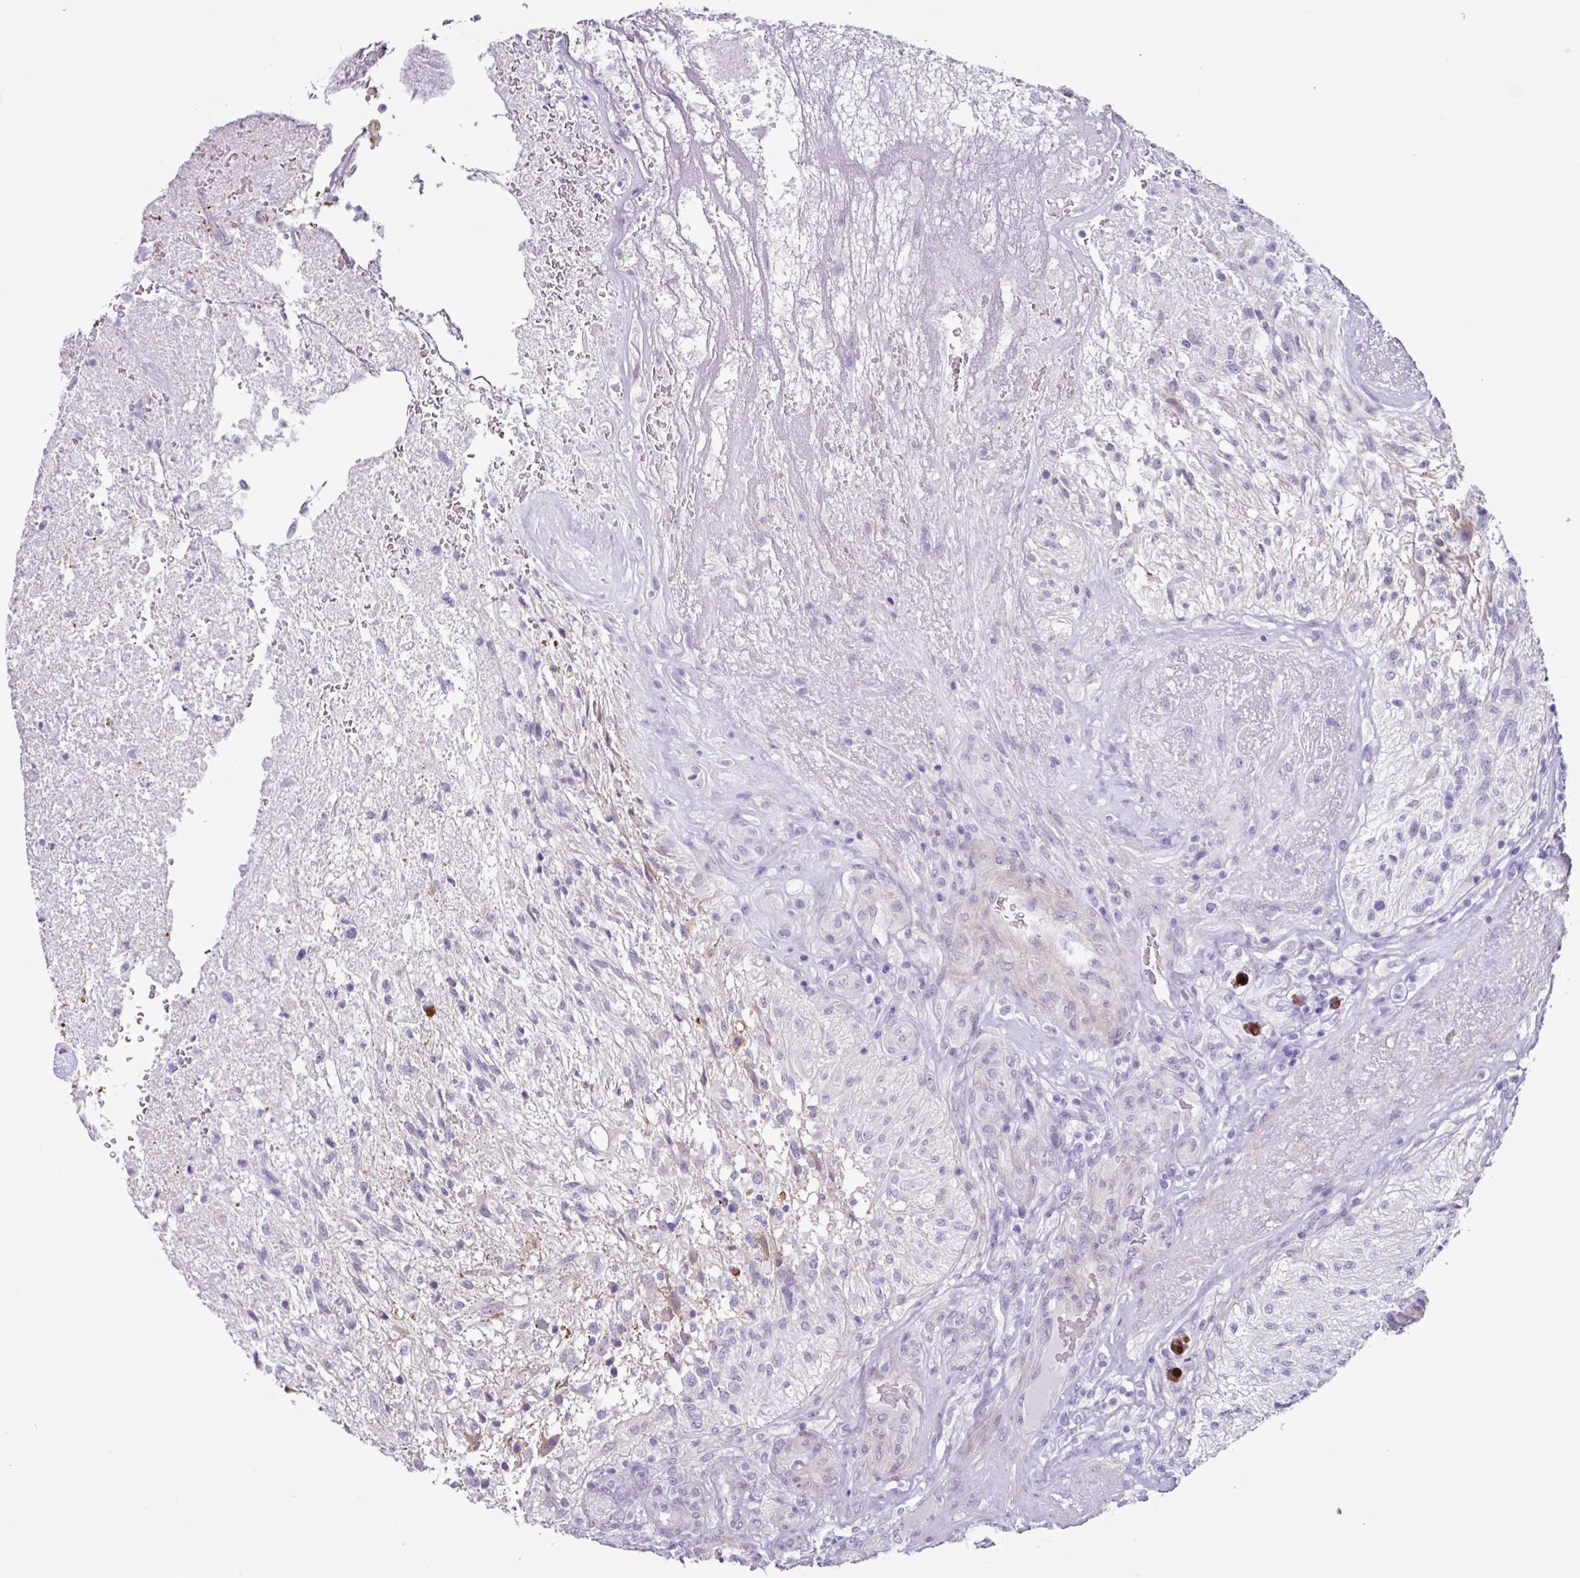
{"staining": {"intensity": "negative", "quantity": "none", "location": "none"}, "tissue": "glioma", "cell_type": "Tumor cells", "image_type": "cancer", "snomed": [{"axis": "morphology", "description": "Glioma, malignant, High grade"}, {"axis": "topography", "description": "Brain"}], "caption": "Protein analysis of glioma demonstrates no significant expression in tumor cells. (DAB (3,3'-diaminobenzidine) IHC with hematoxylin counter stain).", "gene": "OTX1", "patient": {"sex": "male", "age": 56}}